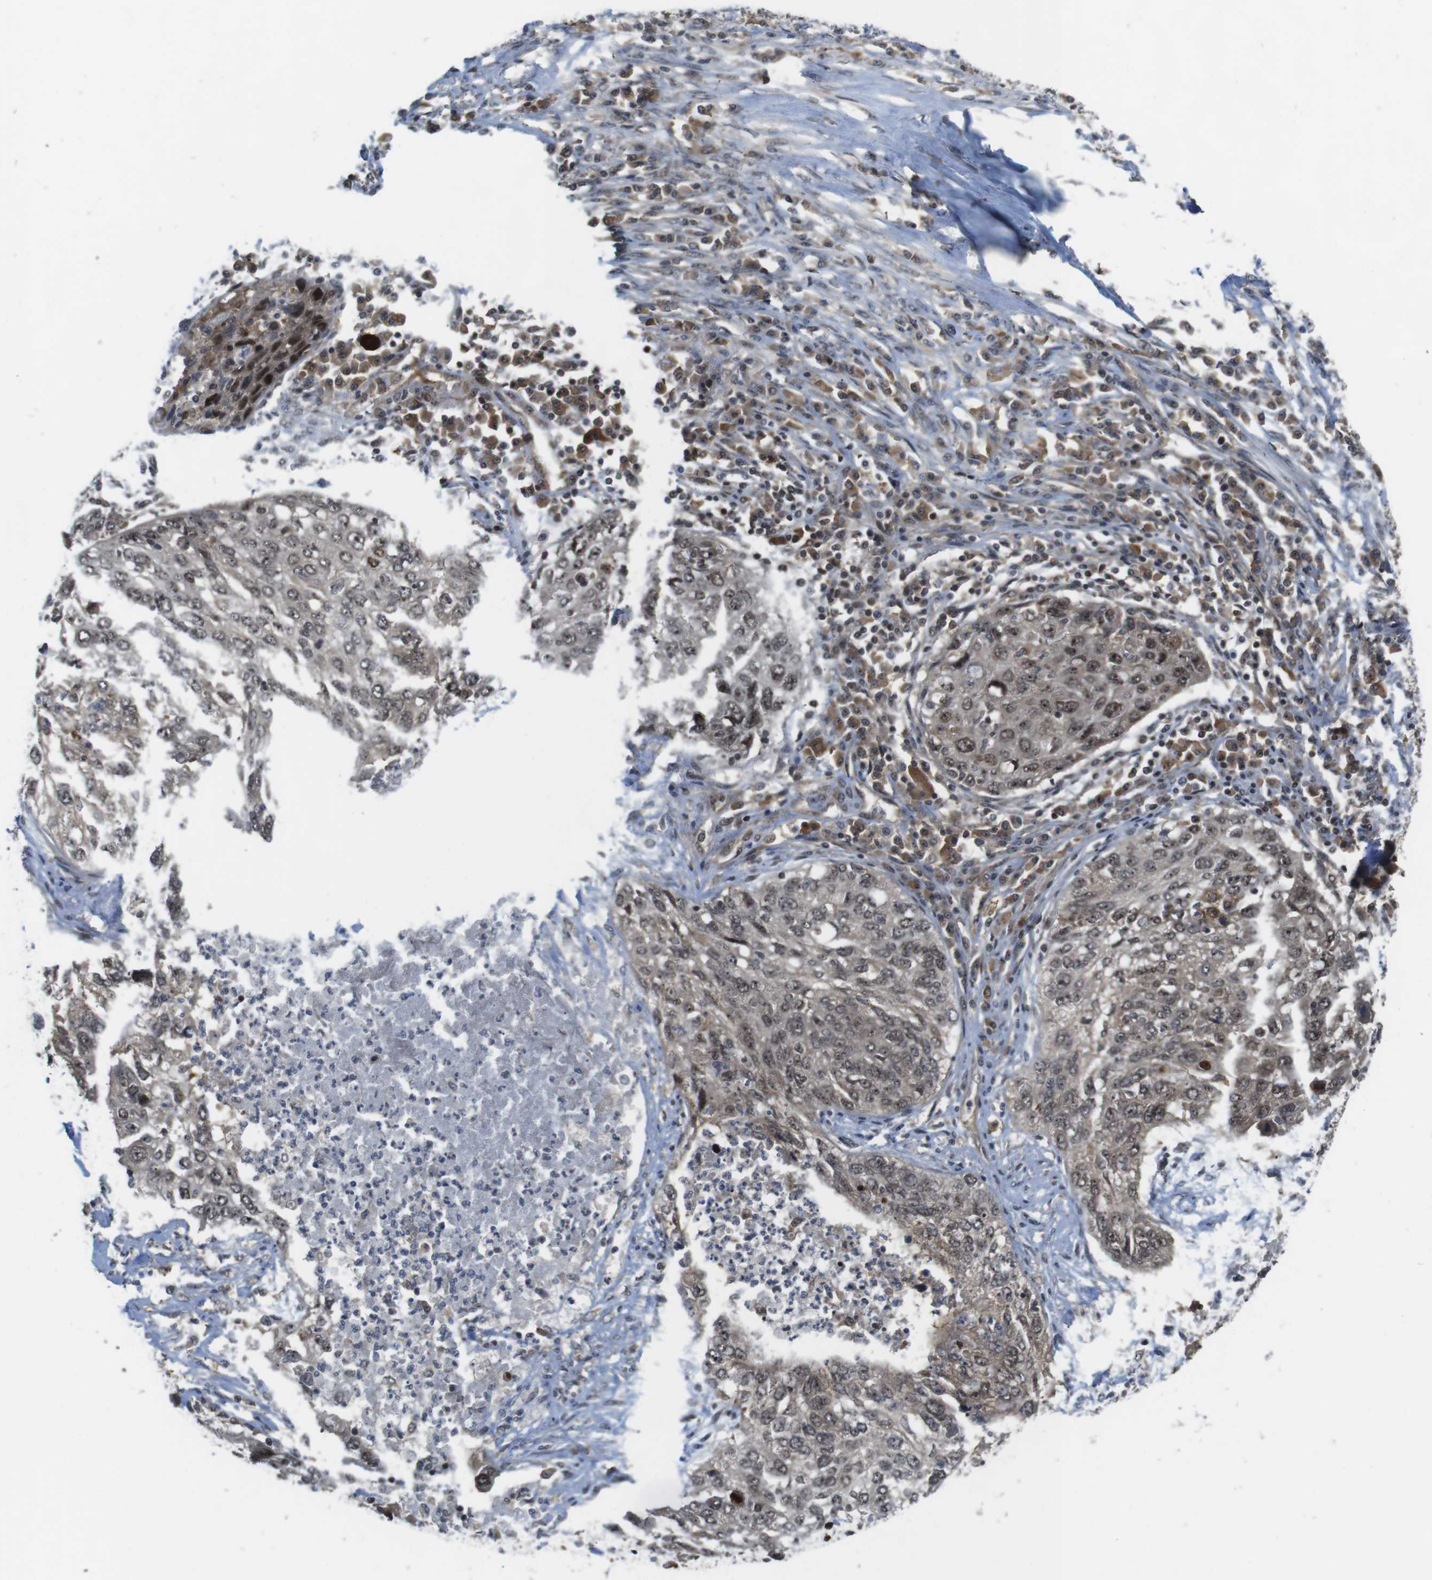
{"staining": {"intensity": "weak", "quantity": ">75%", "location": "cytoplasmic/membranous,nuclear"}, "tissue": "lung cancer", "cell_type": "Tumor cells", "image_type": "cancer", "snomed": [{"axis": "morphology", "description": "Squamous cell carcinoma, NOS"}, {"axis": "topography", "description": "Lung"}], "caption": "Lung cancer tissue shows weak cytoplasmic/membranous and nuclear positivity in approximately >75% of tumor cells, visualized by immunohistochemistry.", "gene": "CC2D1A", "patient": {"sex": "female", "age": 63}}